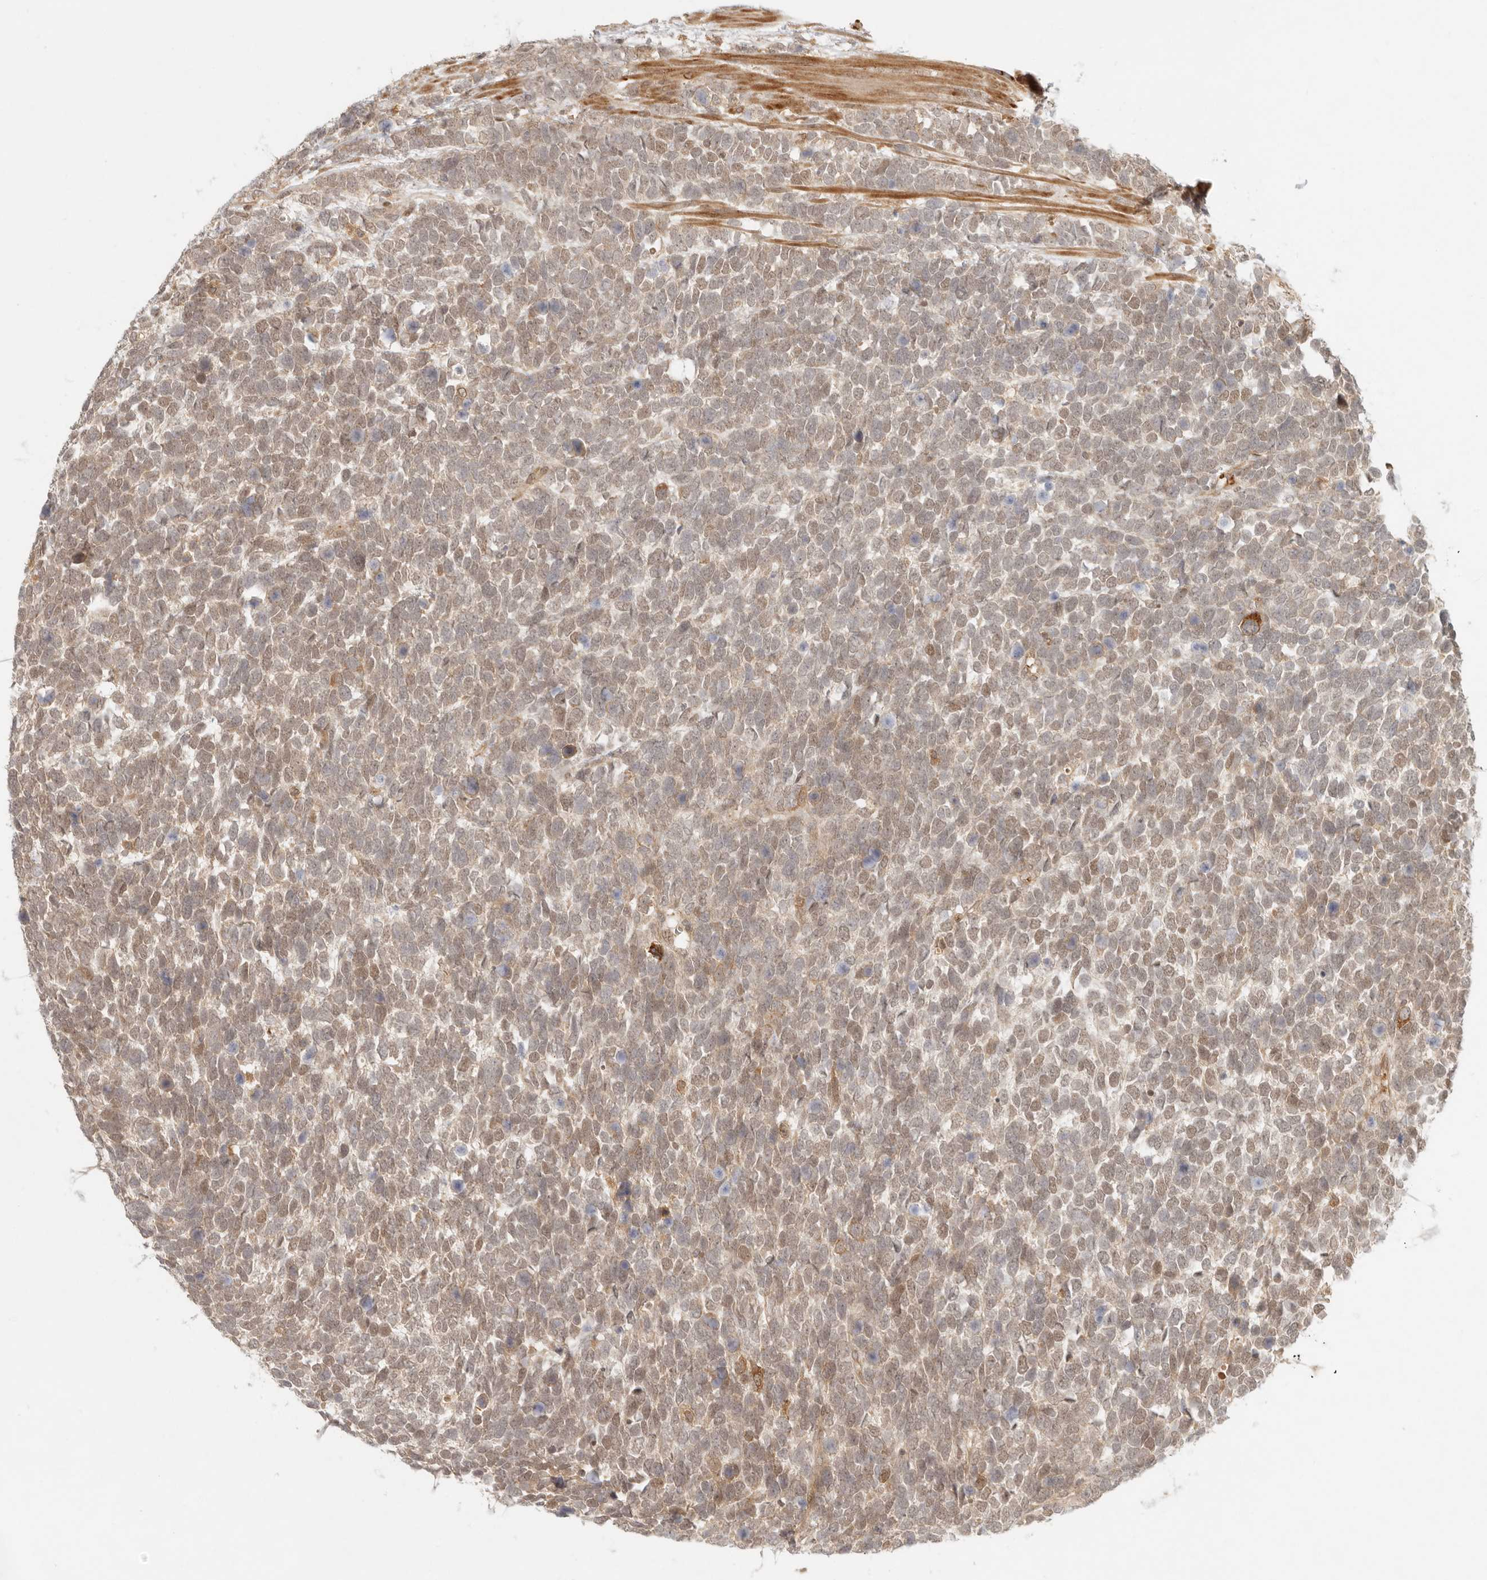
{"staining": {"intensity": "weak", "quantity": ">75%", "location": "cytoplasmic/membranous,nuclear"}, "tissue": "urothelial cancer", "cell_type": "Tumor cells", "image_type": "cancer", "snomed": [{"axis": "morphology", "description": "Urothelial carcinoma, High grade"}, {"axis": "topography", "description": "Urinary bladder"}], "caption": "Weak cytoplasmic/membranous and nuclear positivity for a protein is seen in approximately >75% of tumor cells of urothelial cancer using immunohistochemistry (IHC).", "gene": "AHDC1", "patient": {"sex": "female", "age": 82}}